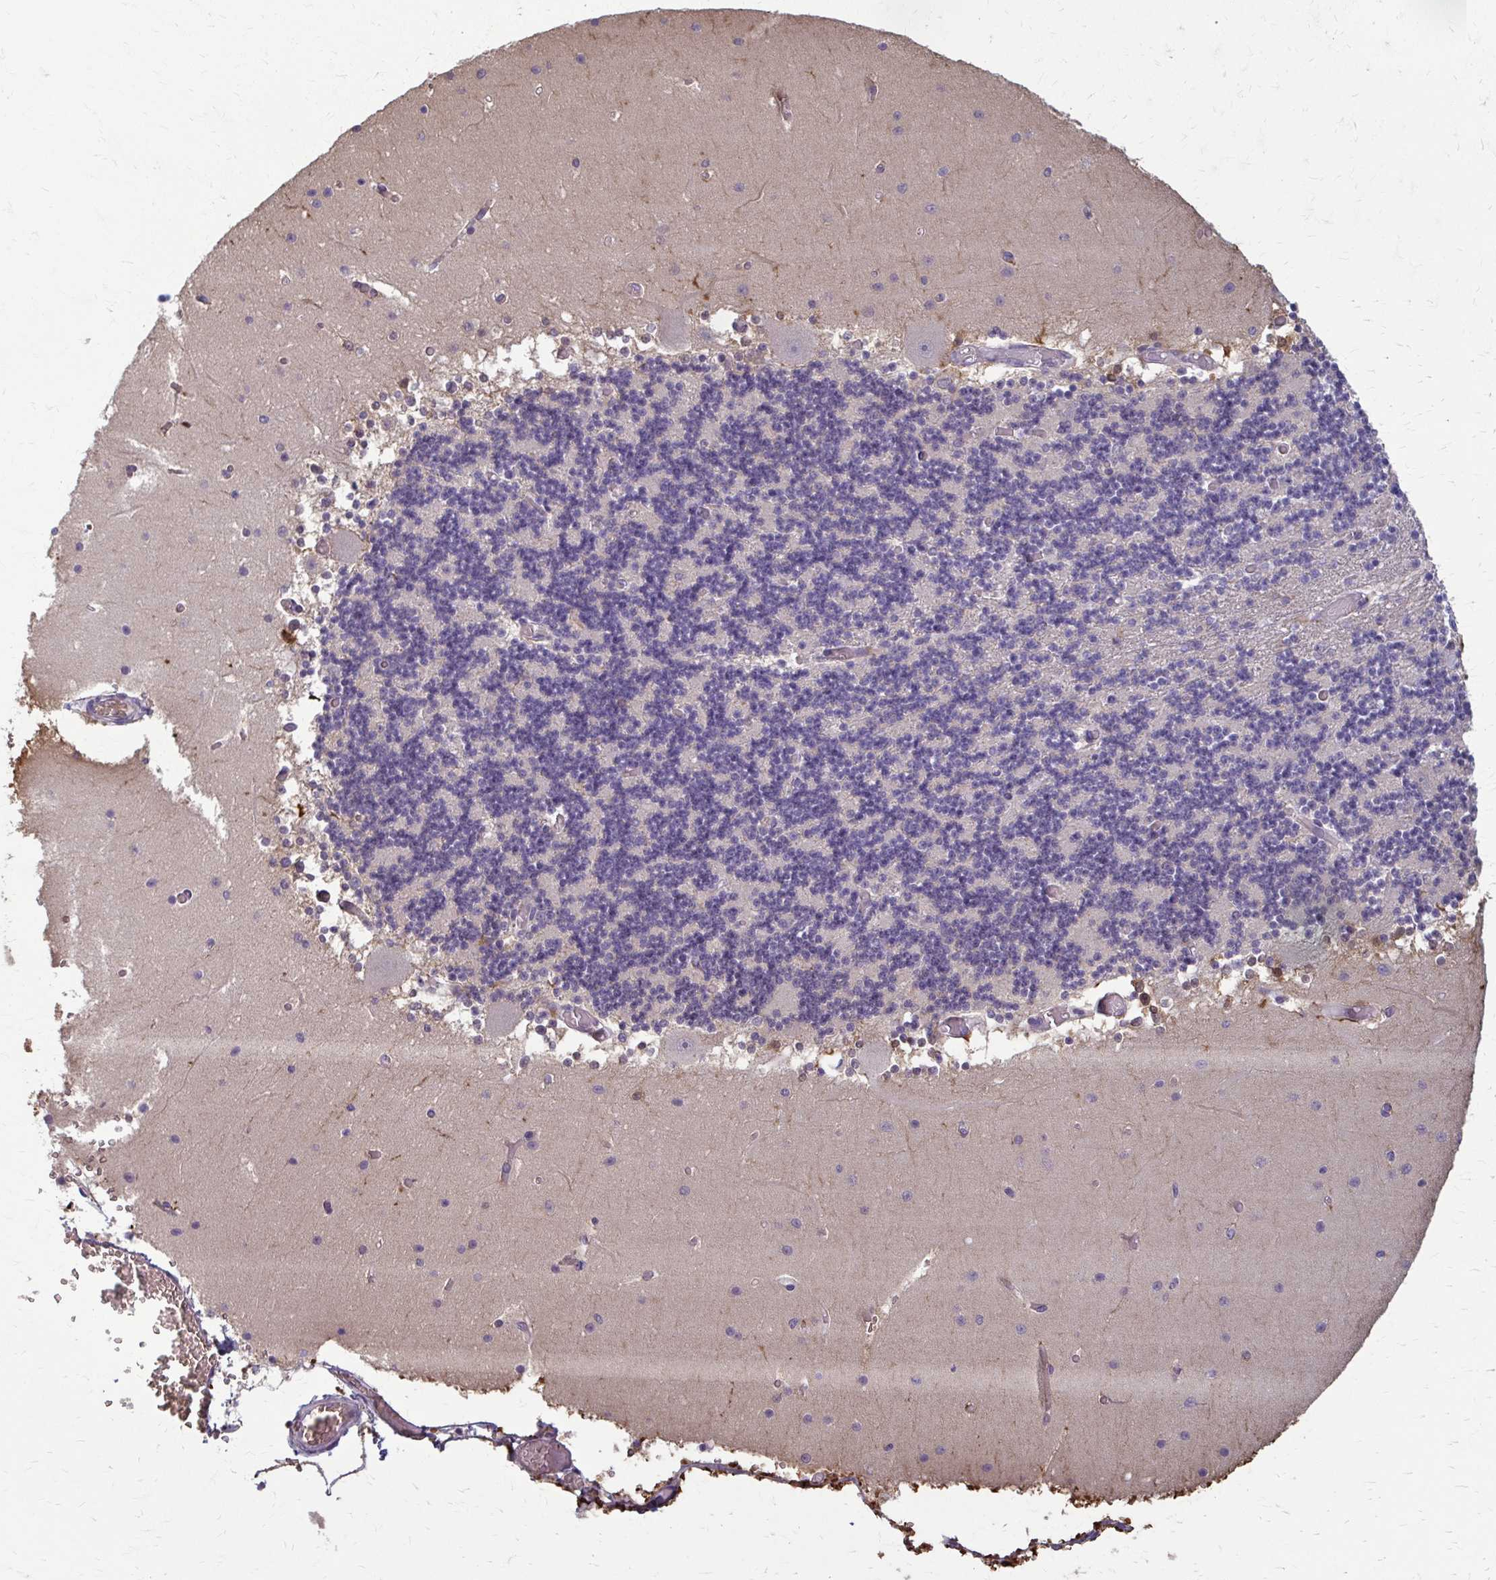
{"staining": {"intensity": "weak", "quantity": "<25%", "location": "cytoplasmic/membranous"}, "tissue": "cerebellum", "cell_type": "Cells in granular layer", "image_type": "normal", "snomed": [{"axis": "morphology", "description": "Normal tissue, NOS"}, {"axis": "topography", "description": "Cerebellum"}], "caption": "The micrograph exhibits no staining of cells in granular layer in unremarkable cerebellum.", "gene": "ZNF34", "patient": {"sex": "female", "age": 28}}